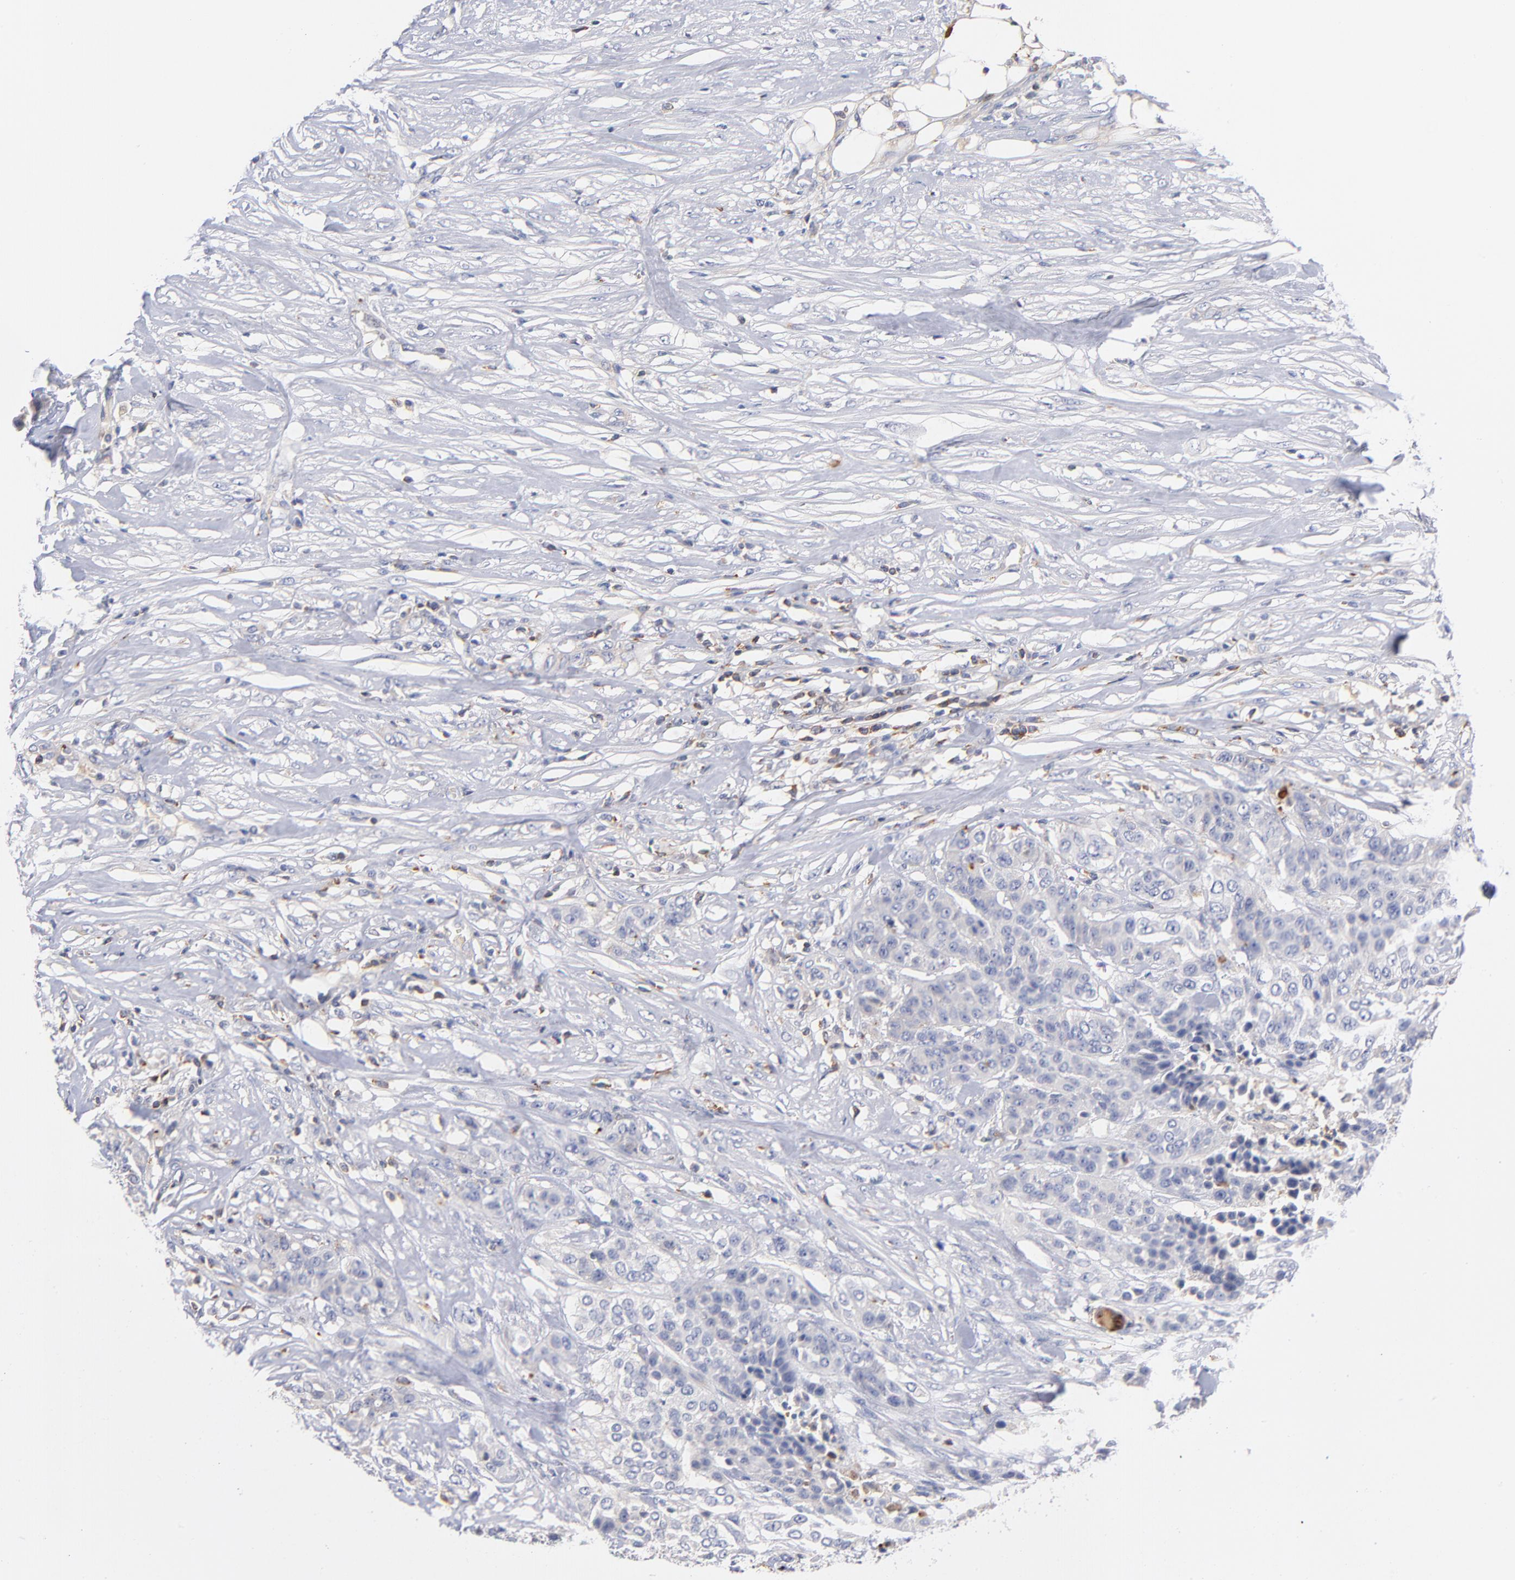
{"staining": {"intensity": "negative", "quantity": "none", "location": "none"}, "tissue": "urothelial cancer", "cell_type": "Tumor cells", "image_type": "cancer", "snomed": [{"axis": "morphology", "description": "Urothelial carcinoma, High grade"}, {"axis": "topography", "description": "Urinary bladder"}], "caption": "Immunohistochemistry image of neoplastic tissue: human urothelial carcinoma (high-grade) stained with DAB (3,3'-diaminobenzidine) displays no significant protein staining in tumor cells.", "gene": "KREMEN2", "patient": {"sex": "male", "age": 74}}